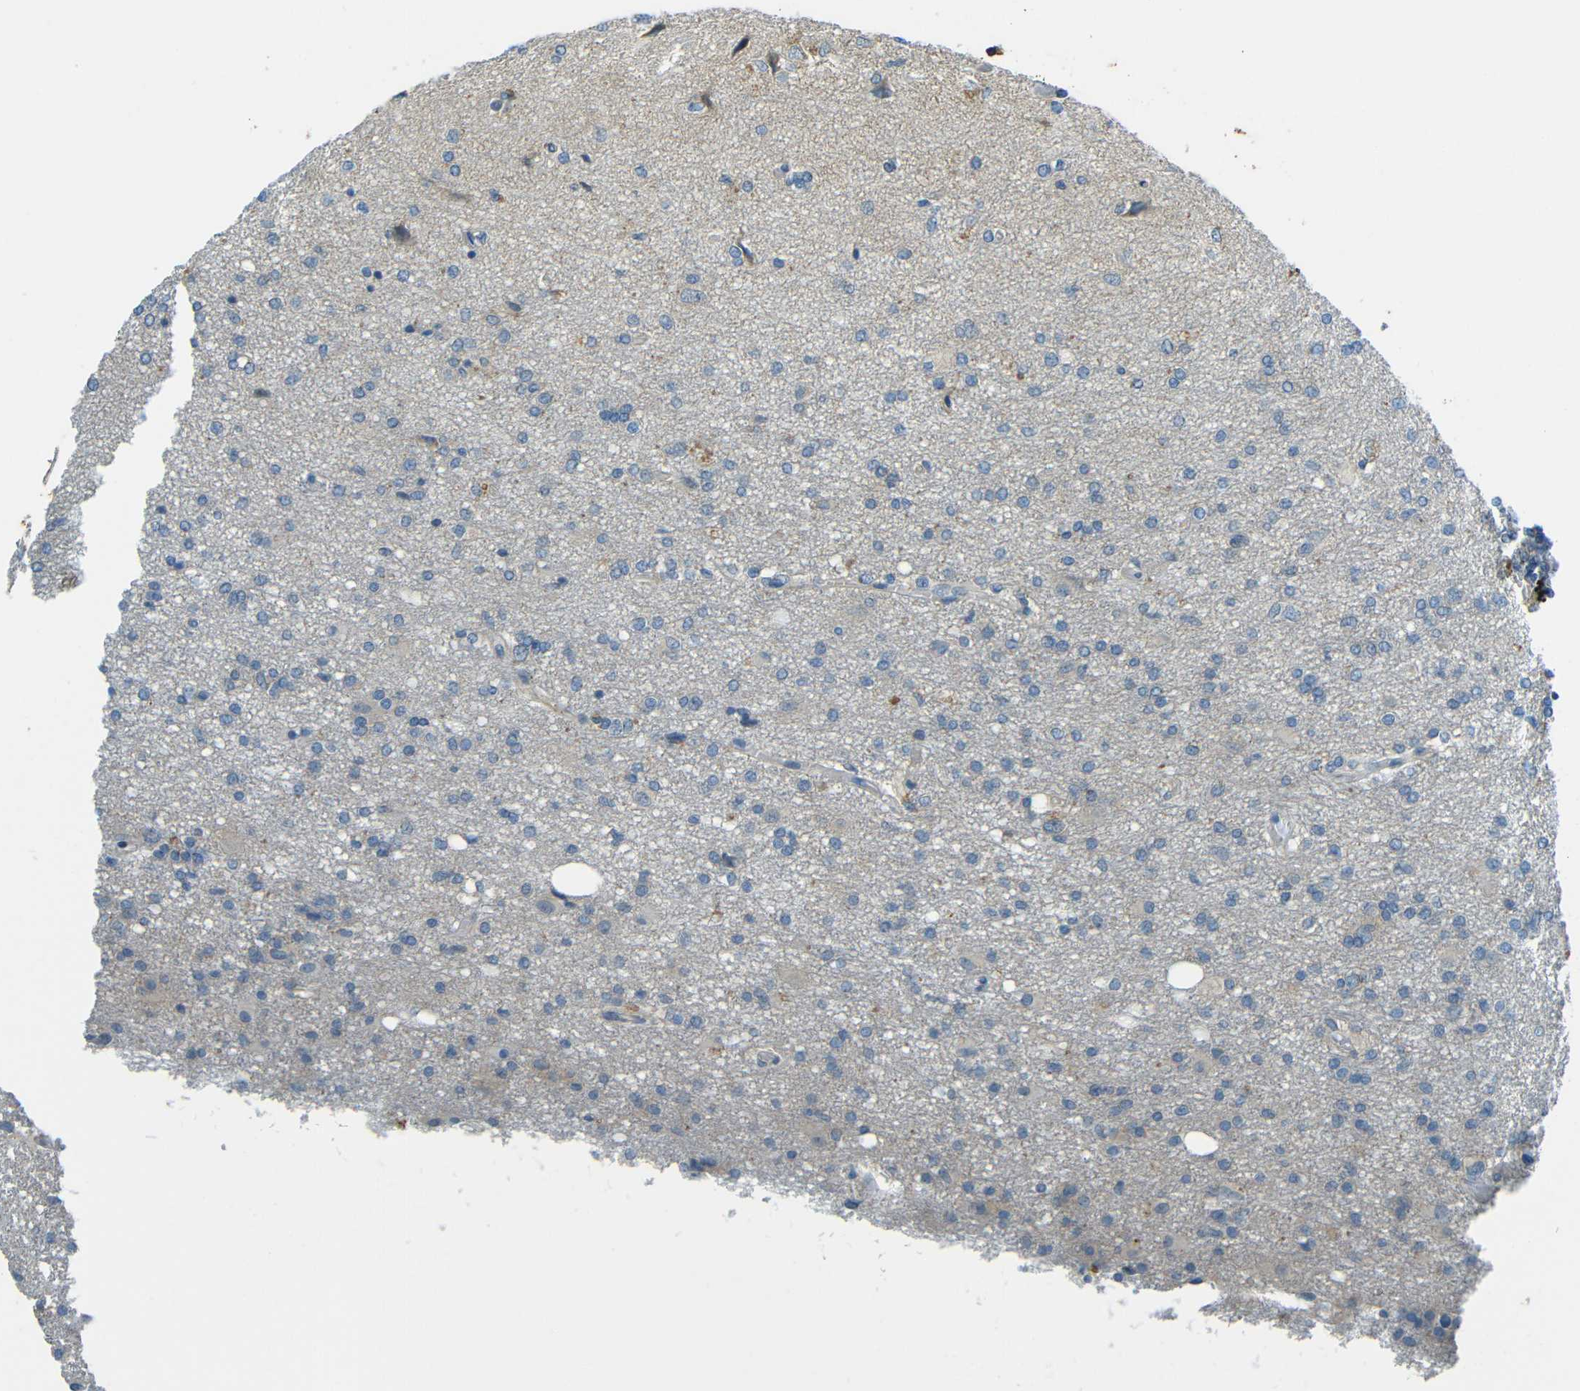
{"staining": {"intensity": "negative", "quantity": "none", "location": "none"}, "tissue": "glioma", "cell_type": "Tumor cells", "image_type": "cancer", "snomed": [{"axis": "morphology", "description": "Glioma, malignant, High grade"}, {"axis": "topography", "description": "Brain"}], "caption": "Immunohistochemistry (IHC) micrograph of human glioma stained for a protein (brown), which displays no staining in tumor cells.", "gene": "CYP26B1", "patient": {"sex": "female", "age": 59}}